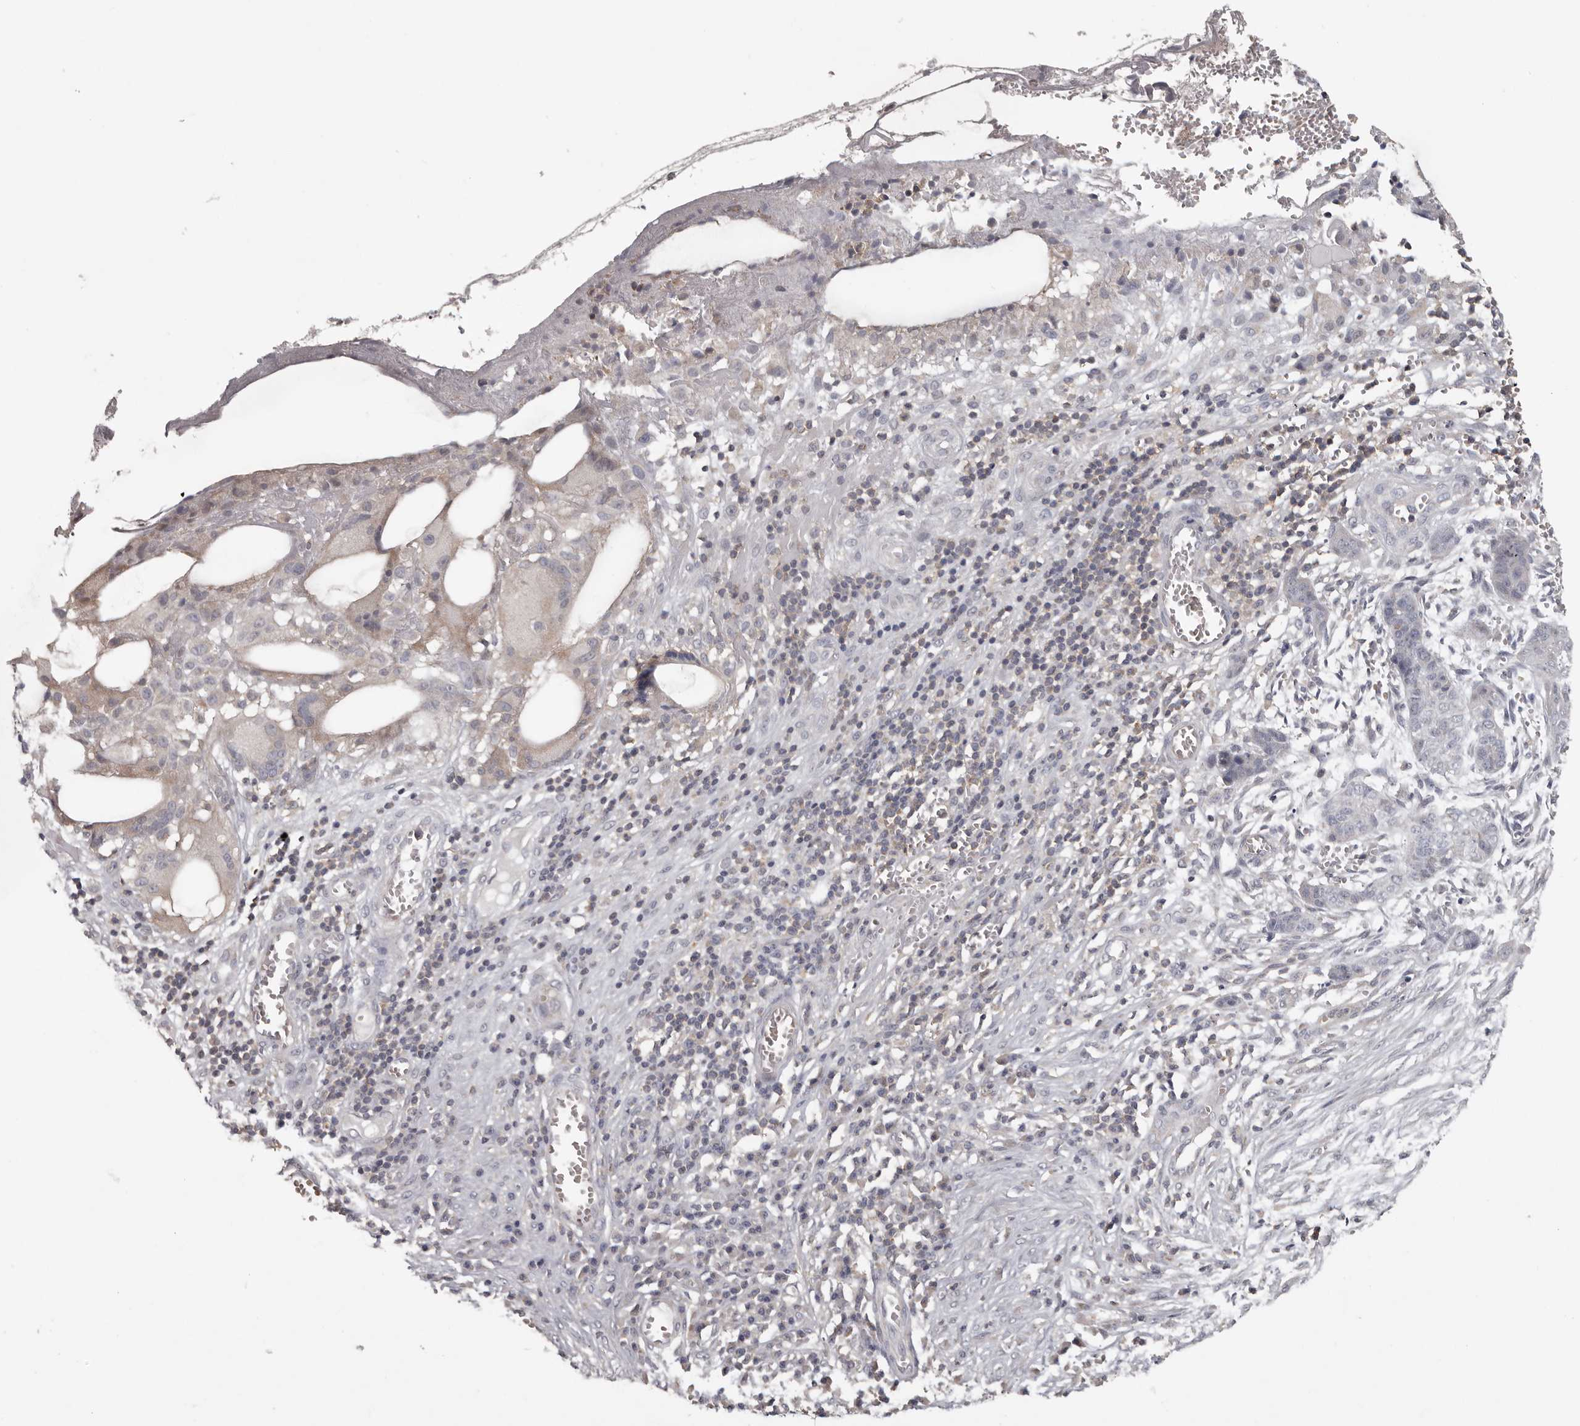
{"staining": {"intensity": "negative", "quantity": "none", "location": "none"}, "tissue": "skin cancer", "cell_type": "Tumor cells", "image_type": "cancer", "snomed": [{"axis": "morphology", "description": "Basal cell carcinoma"}, {"axis": "topography", "description": "Skin"}], "caption": "Basal cell carcinoma (skin) was stained to show a protein in brown. There is no significant staining in tumor cells. (Brightfield microscopy of DAB immunohistochemistry at high magnification).", "gene": "ANKRD44", "patient": {"sex": "female", "age": 64}}